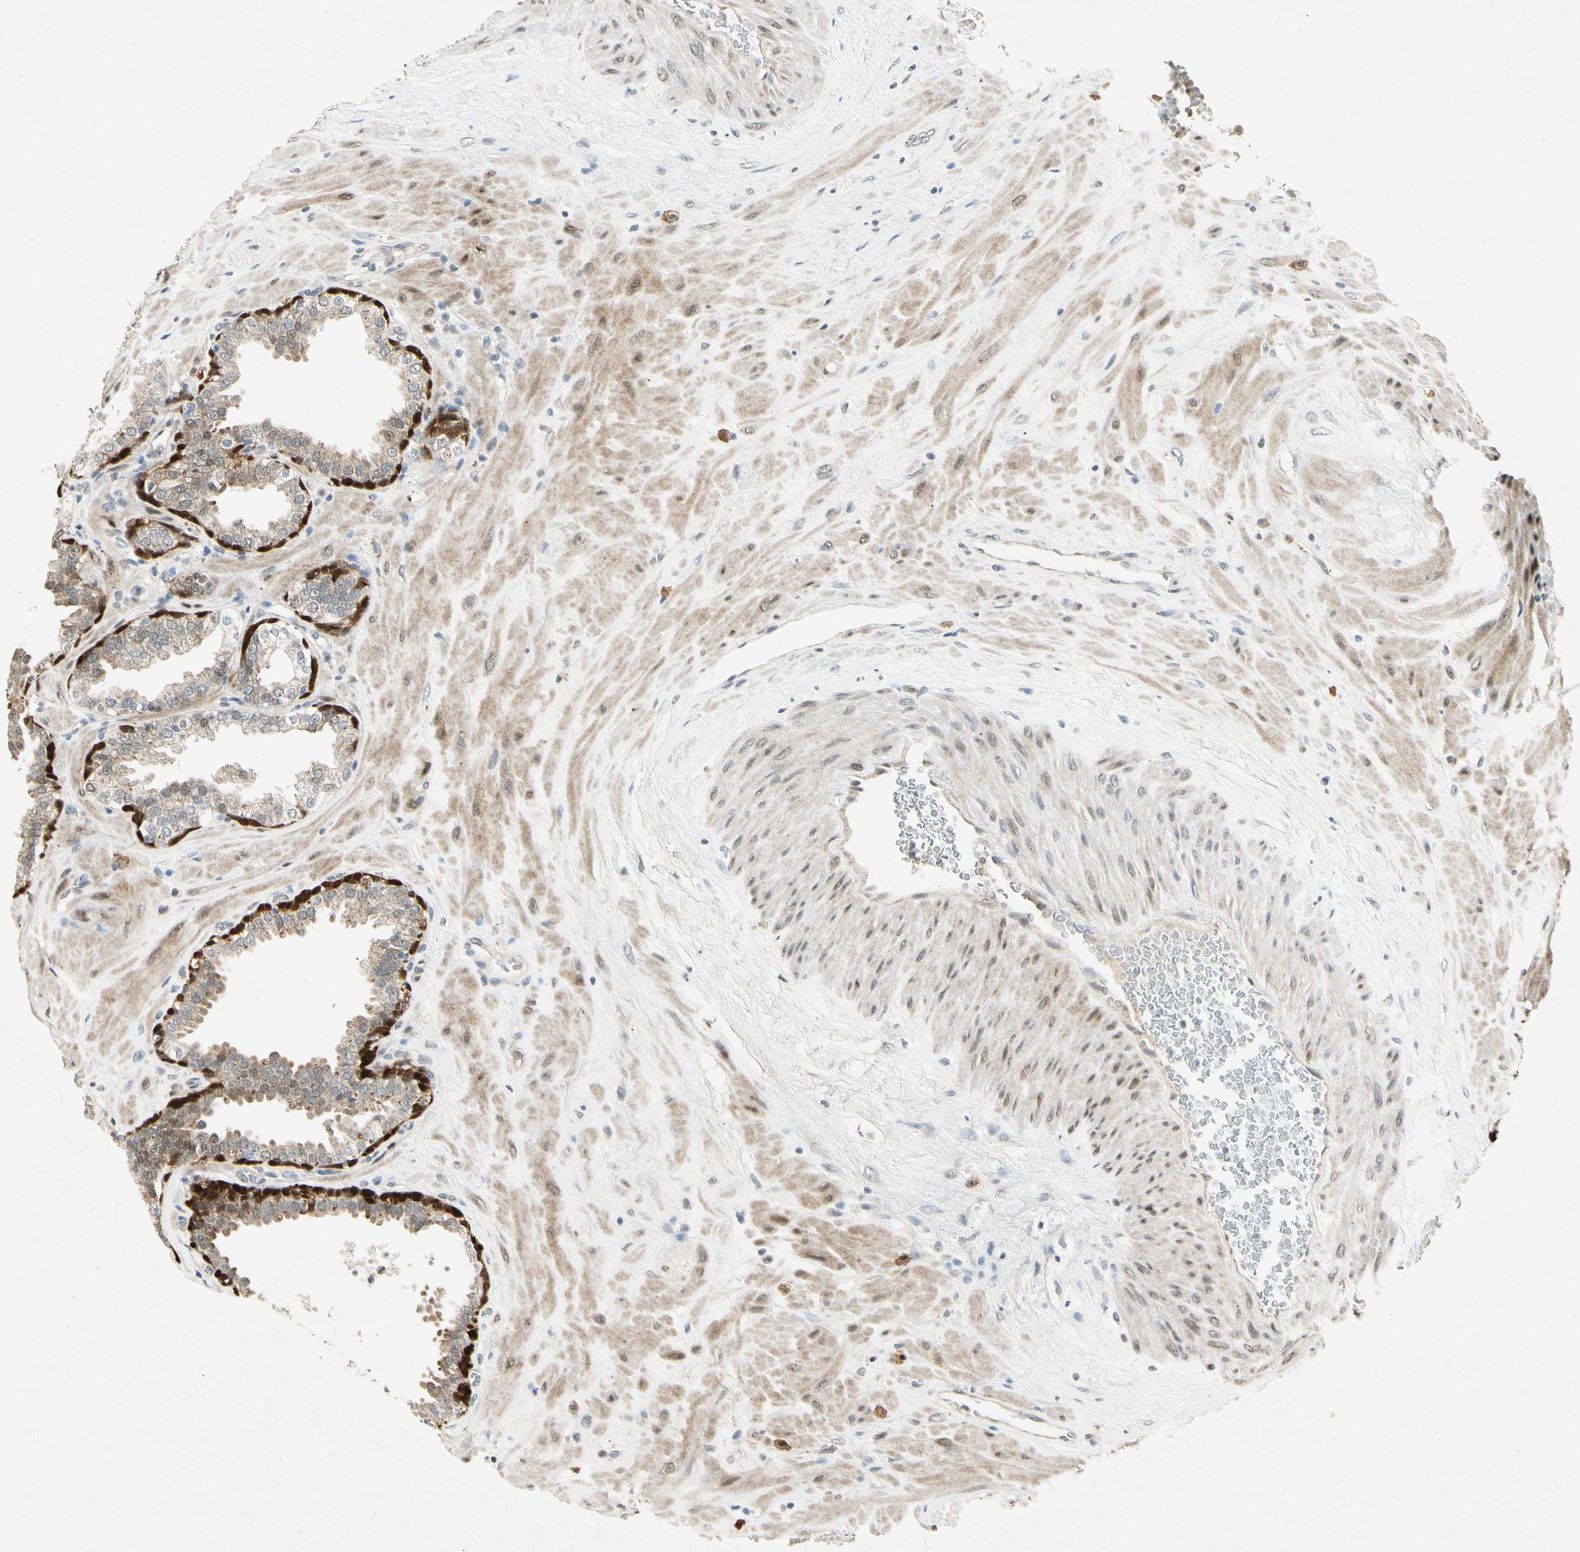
{"staining": {"intensity": "strong", "quantity": "25%-75%", "location": "cytoplasmic/membranous,nuclear"}, "tissue": "prostate", "cell_type": "Glandular cells", "image_type": "normal", "snomed": [{"axis": "morphology", "description": "Normal tissue, NOS"}, {"axis": "topography", "description": "Prostate"}], "caption": "This histopathology image reveals immunohistochemistry staining of benign prostate, with high strong cytoplasmic/membranous,nuclear expression in about 25%-75% of glandular cells.", "gene": "HSPA1B", "patient": {"sex": "male", "age": 51}}